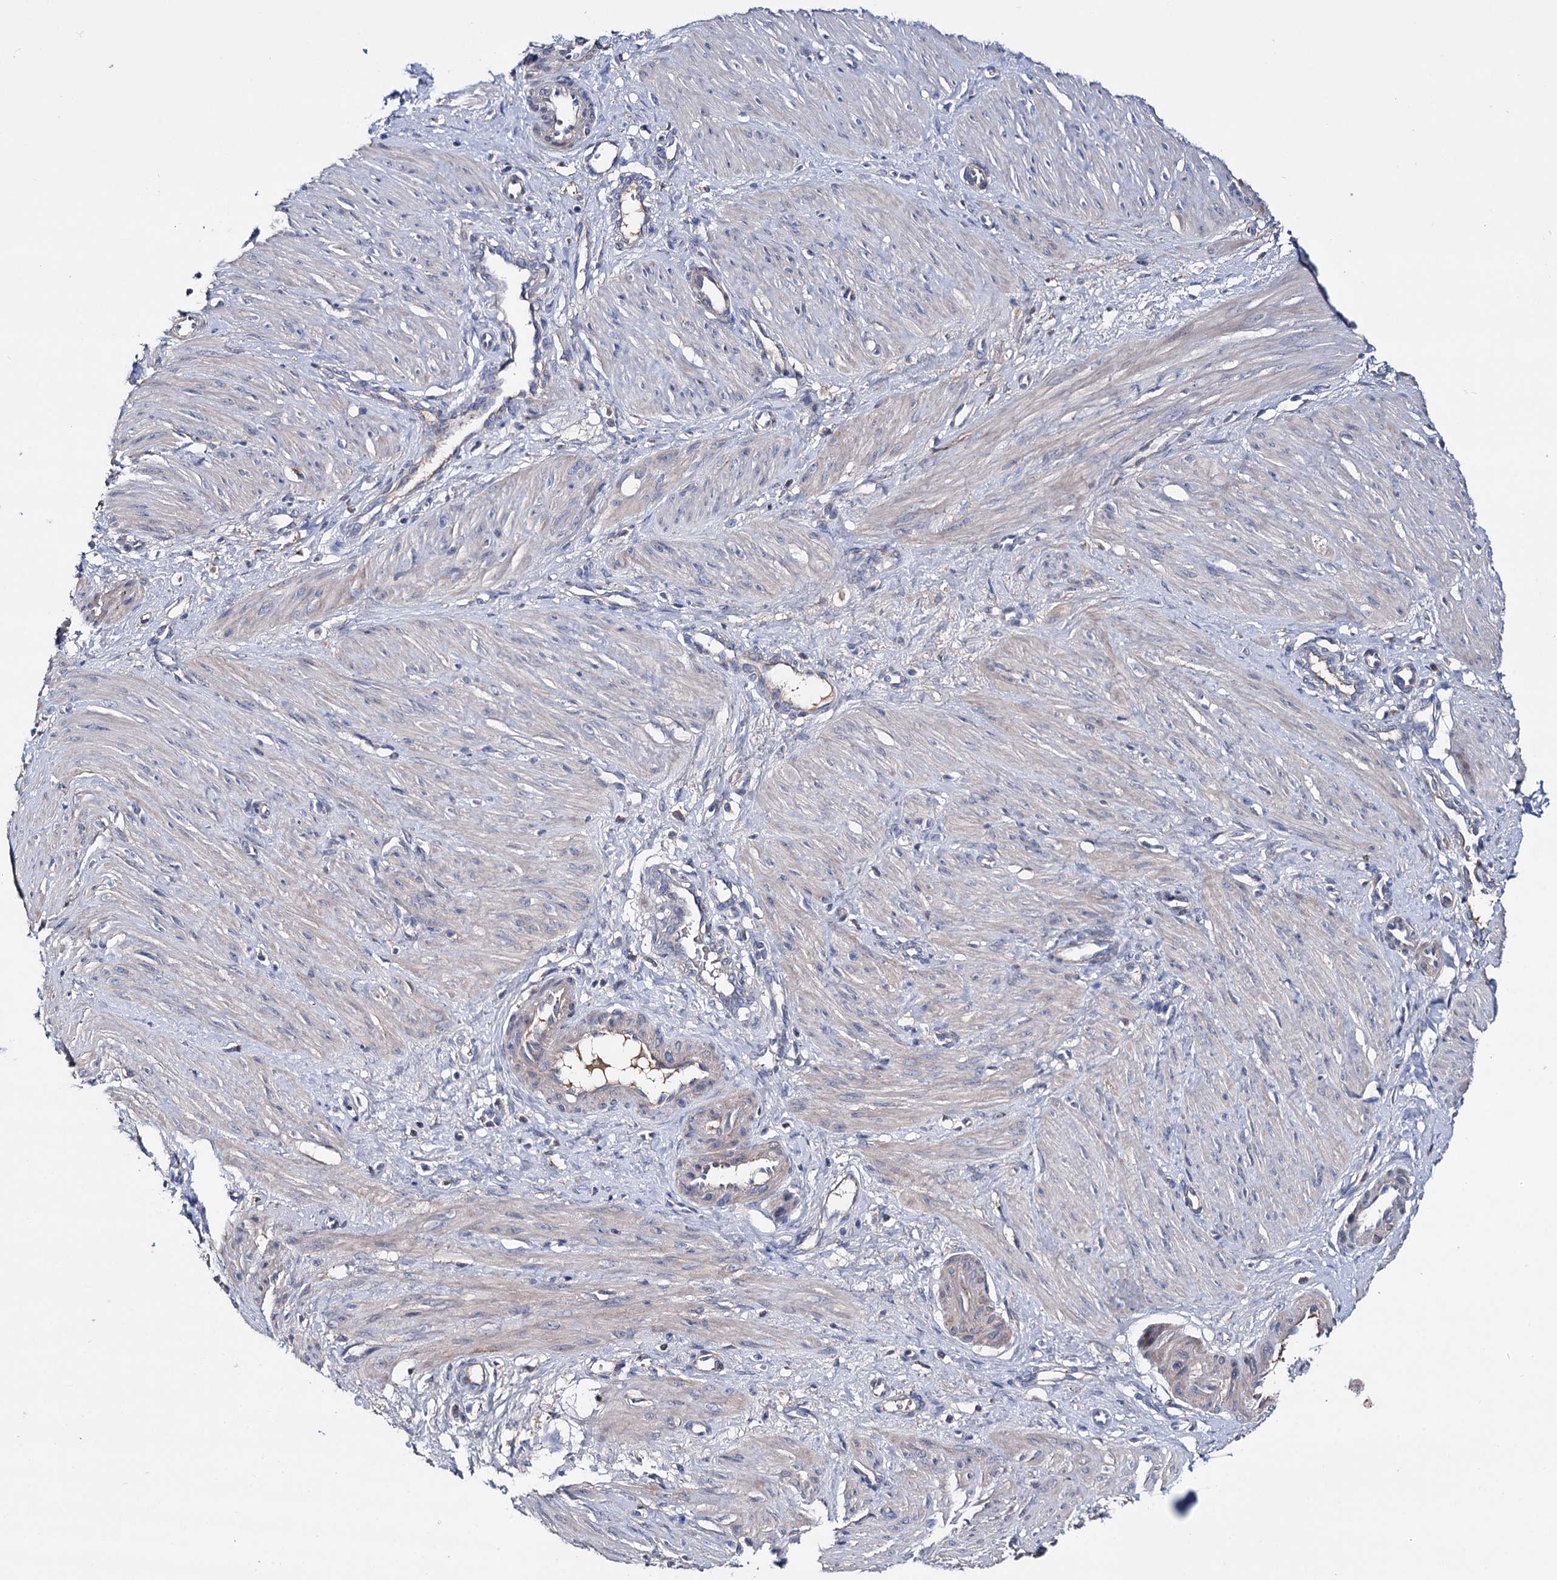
{"staining": {"intensity": "negative", "quantity": "none", "location": "none"}, "tissue": "smooth muscle", "cell_type": "Smooth muscle cells", "image_type": "normal", "snomed": [{"axis": "morphology", "description": "Normal tissue, NOS"}, {"axis": "topography", "description": "Endometrium"}], "caption": "Immunohistochemistry (IHC) of normal smooth muscle exhibits no staining in smooth muscle cells. (Immunohistochemistry (IHC), brightfield microscopy, high magnification).", "gene": "PPP1R32", "patient": {"sex": "female", "age": 33}}